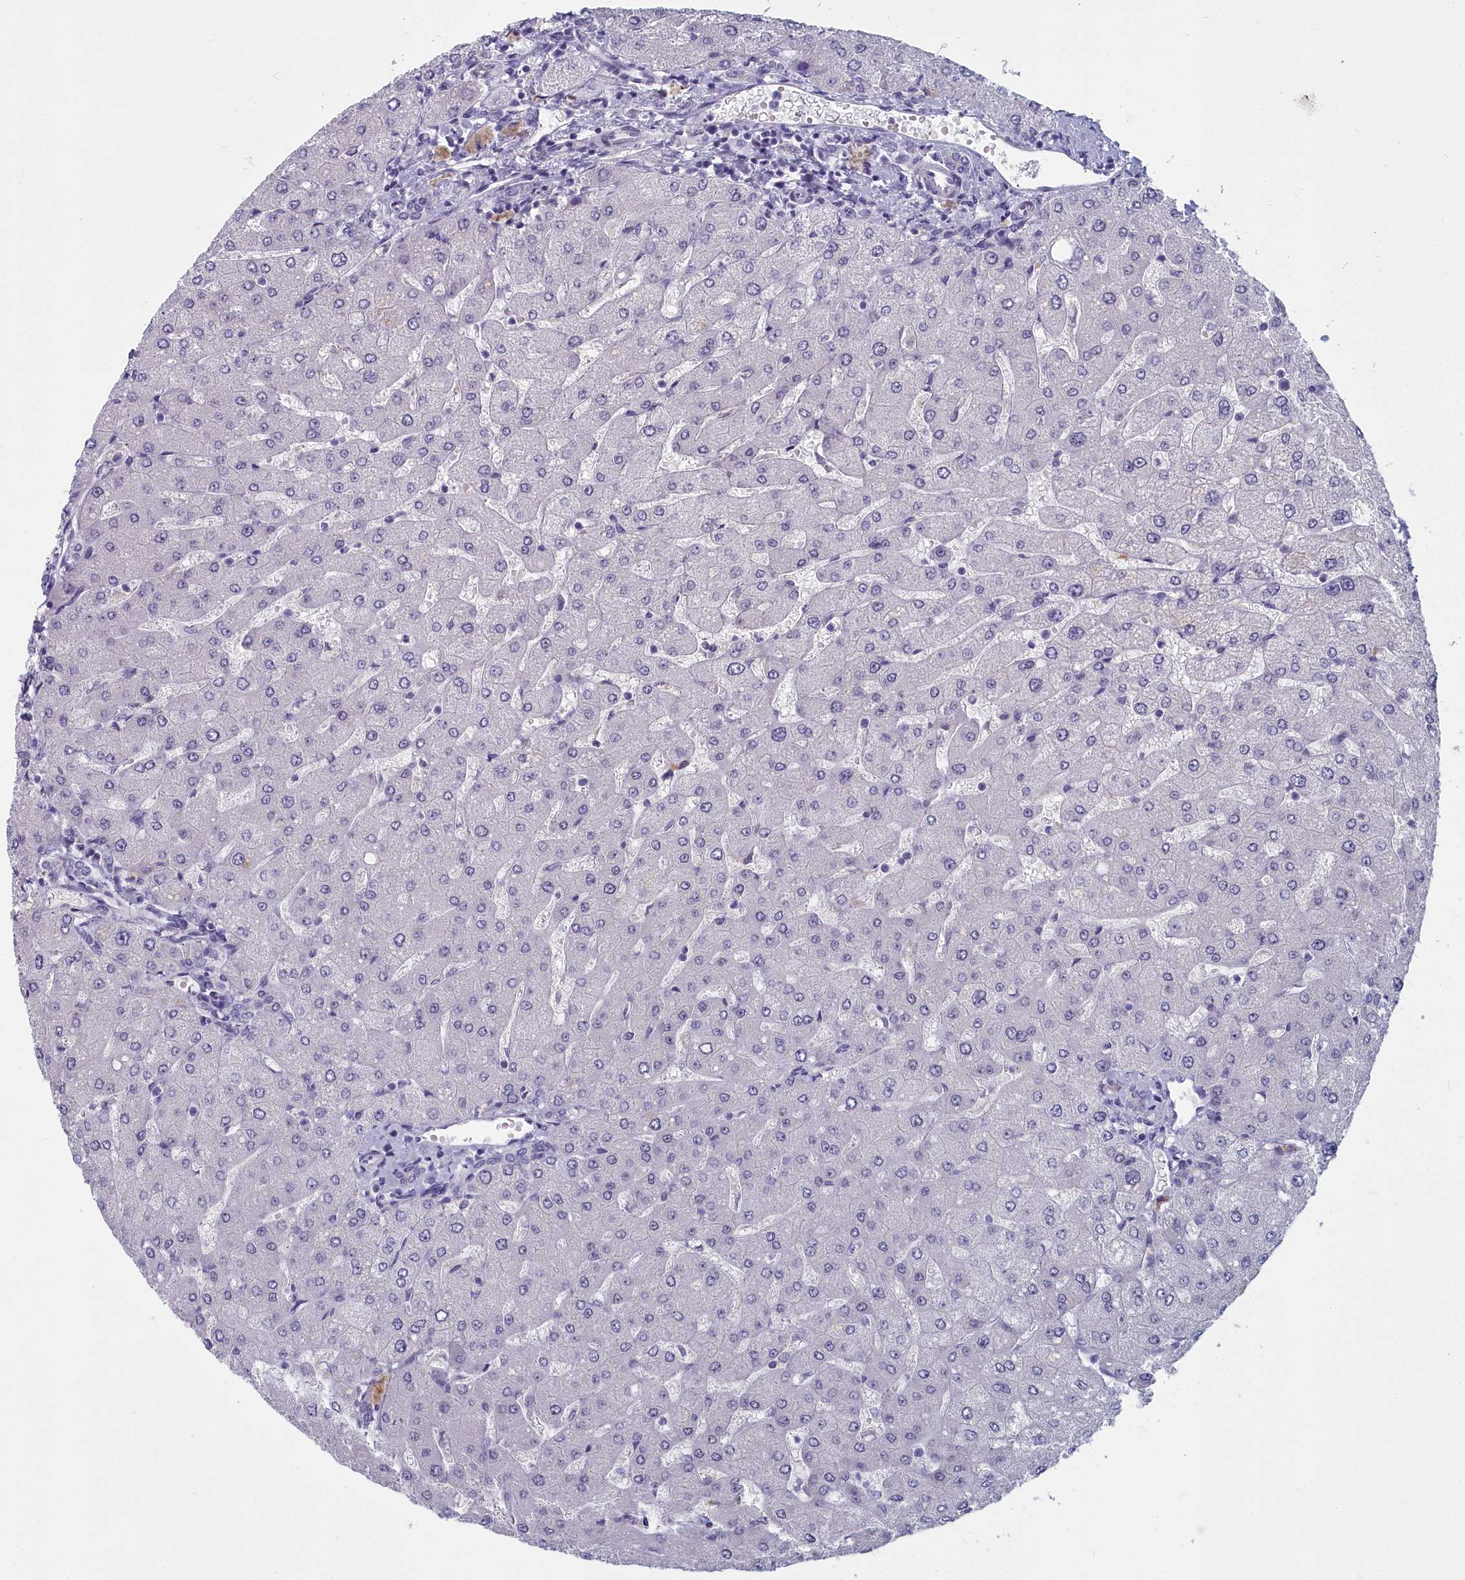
{"staining": {"intensity": "negative", "quantity": "none", "location": "none"}, "tissue": "liver", "cell_type": "Cholangiocytes", "image_type": "normal", "snomed": [{"axis": "morphology", "description": "Normal tissue, NOS"}, {"axis": "topography", "description": "Liver"}], "caption": "DAB (3,3'-diaminobenzidine) immunohistochemical staining of benign liver exhibits no significant positivity in cholangiocytes.", "gene": "INSYN2A", "patient": {"sex": "male", "age": 55}}